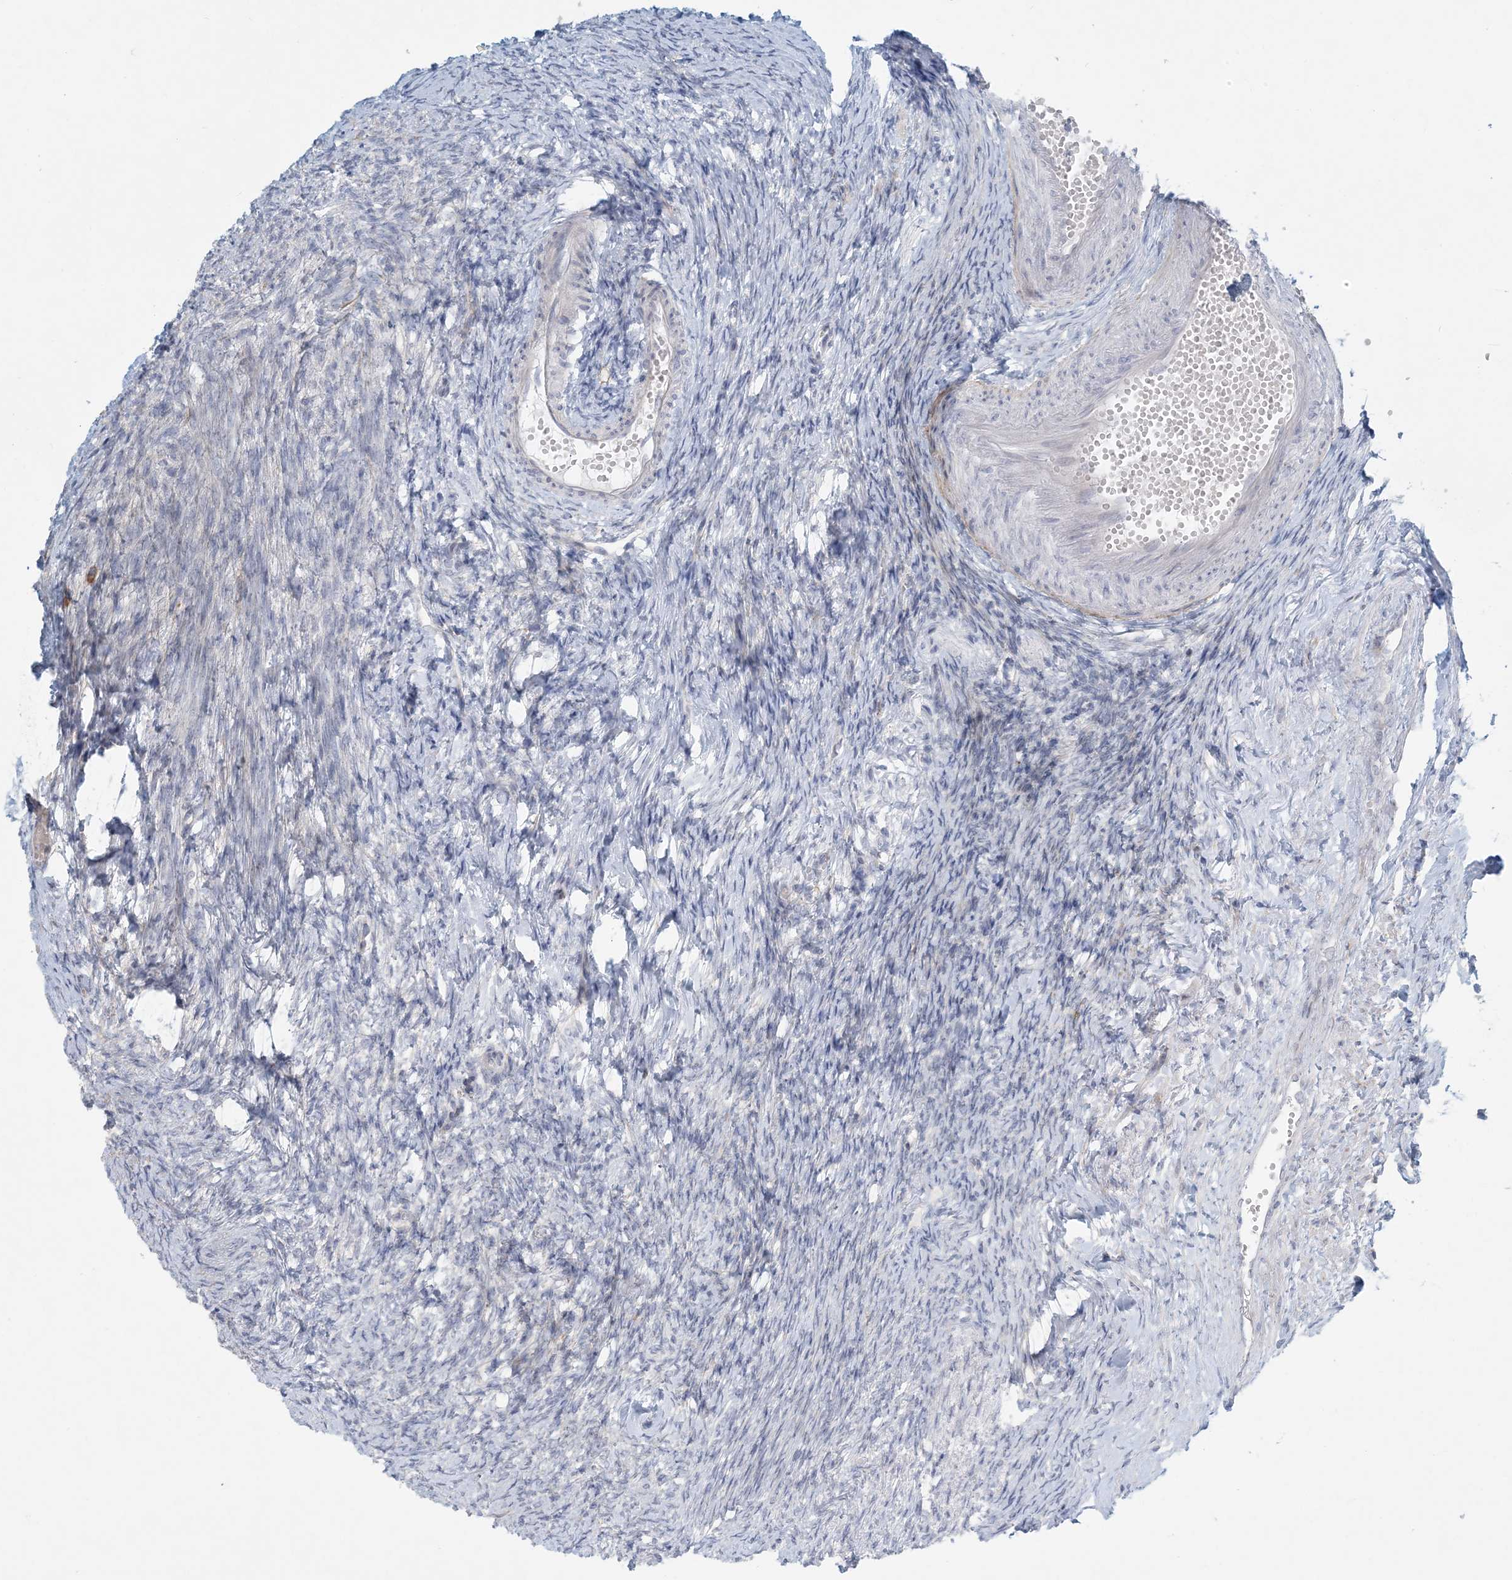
{"staining": {"intensity": "negative", "quantity": "none", "location": "none"}, "tissue": "ovary", "cell_type": "Ovarian stroma cells", "image_type": "normal", "snomed": [{"axis": "morphology", "description": "Normal tissue, NOS"}, {"axis": "morphology", "description": "Cyst, NOS"}, {"axis": "topography", "description": "Ovary"}], "caption": "Ovarian stroma cells show no significant expression in normal ovary. (Brightfield microscopy of DAB (3,3'-diaminobenzidine) immunohistochemistry (IHC) at high magnification).", "gene": "ZNF385D", "patient": {"sex": "female", "age": 33}}